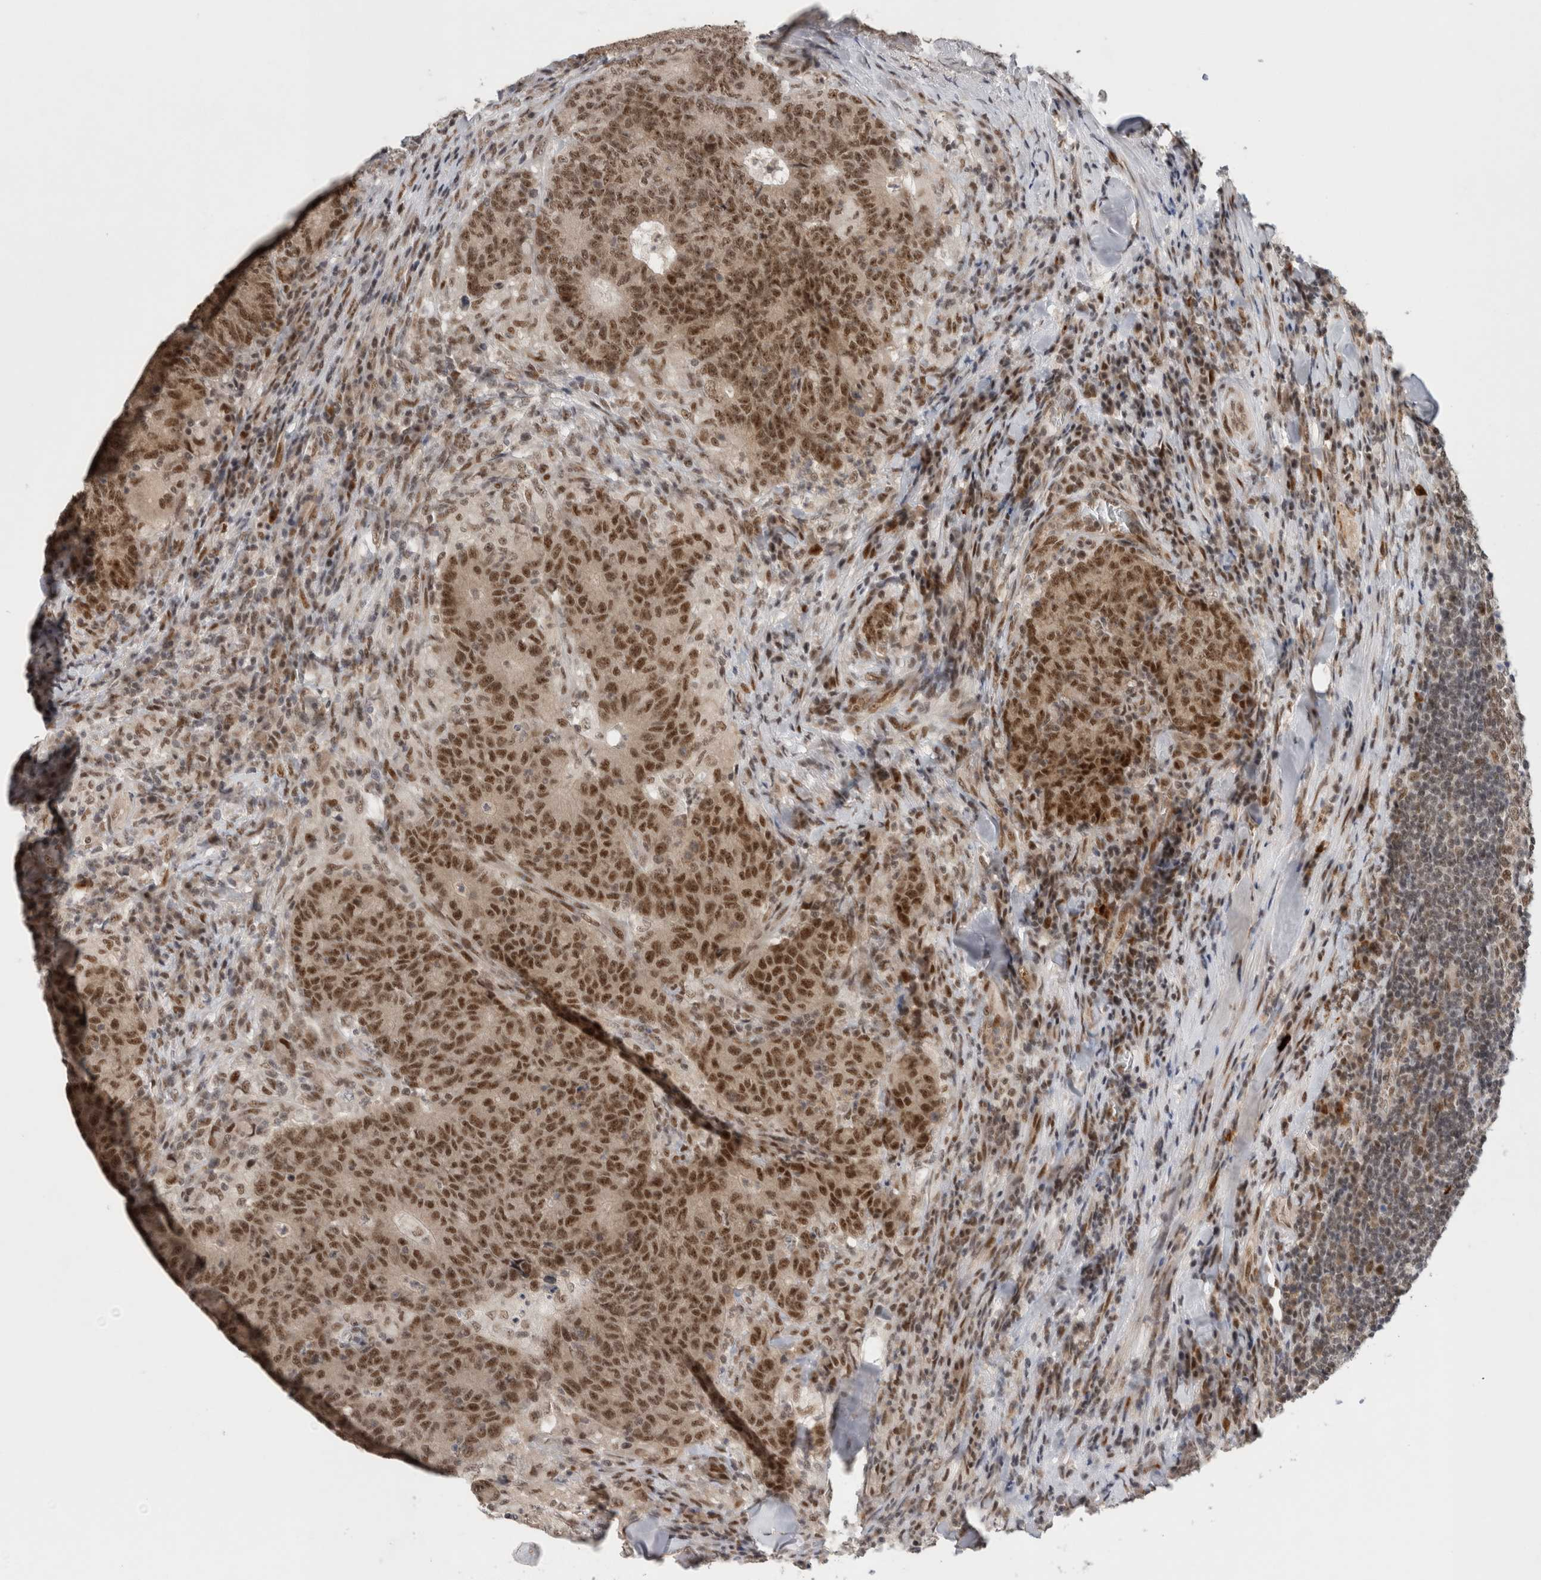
{"staining": {"intensity": "strong", "quantity": ">75%", "location": "nuclear"}, "tissue": "colorectal cancer", "cell_type": "Tumor cells", "image_type": "cancer", "snomed": [{"axis": "morphology", "description": "Normal tissue, NOS"}, {"axis": "morphology", "description": "Adenocarcinoma, NOS"}, {"axis": "topography", "description": "Colon"}], "caption": "Immunohistochemical staining of colorectal adenocarcinoma exhibits high levels of strong nuclear protein positivity in about >75% of tumor cells.", "gene": "HESX1", "patient": {"sex": "female", "age": 75}}